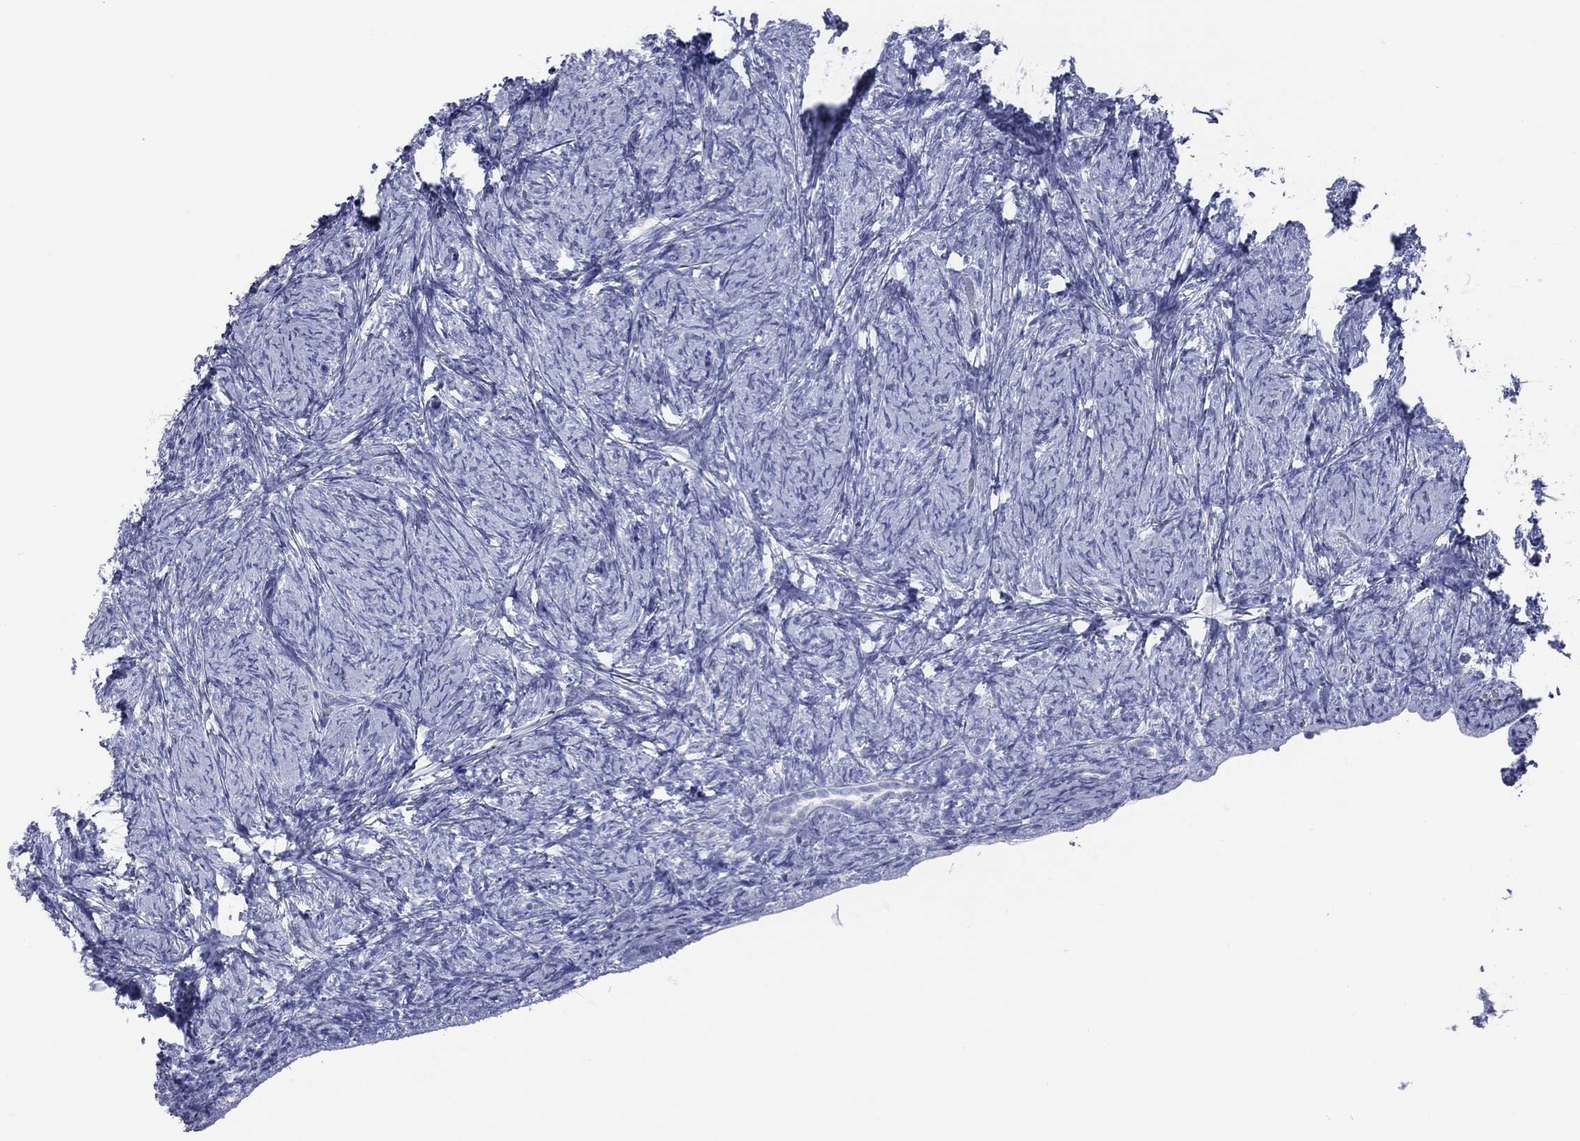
{"staining": {"intensity": "negative", "quantity": "none", "location": "none"}, "tissue": "ovary", "cell_type": "Follicle cells", "image_type": "normal", "snomed": [{"axis": "morphology", "description": "Normal tissue, NOS"}, {"axis": "topography", "description": "Ovary"}], "caption": "The micrograph demonstrates no staining of follicle cells in benign ovary.", "gene": "VSIG10", "patient": {"sex": "female", "age": 34}}